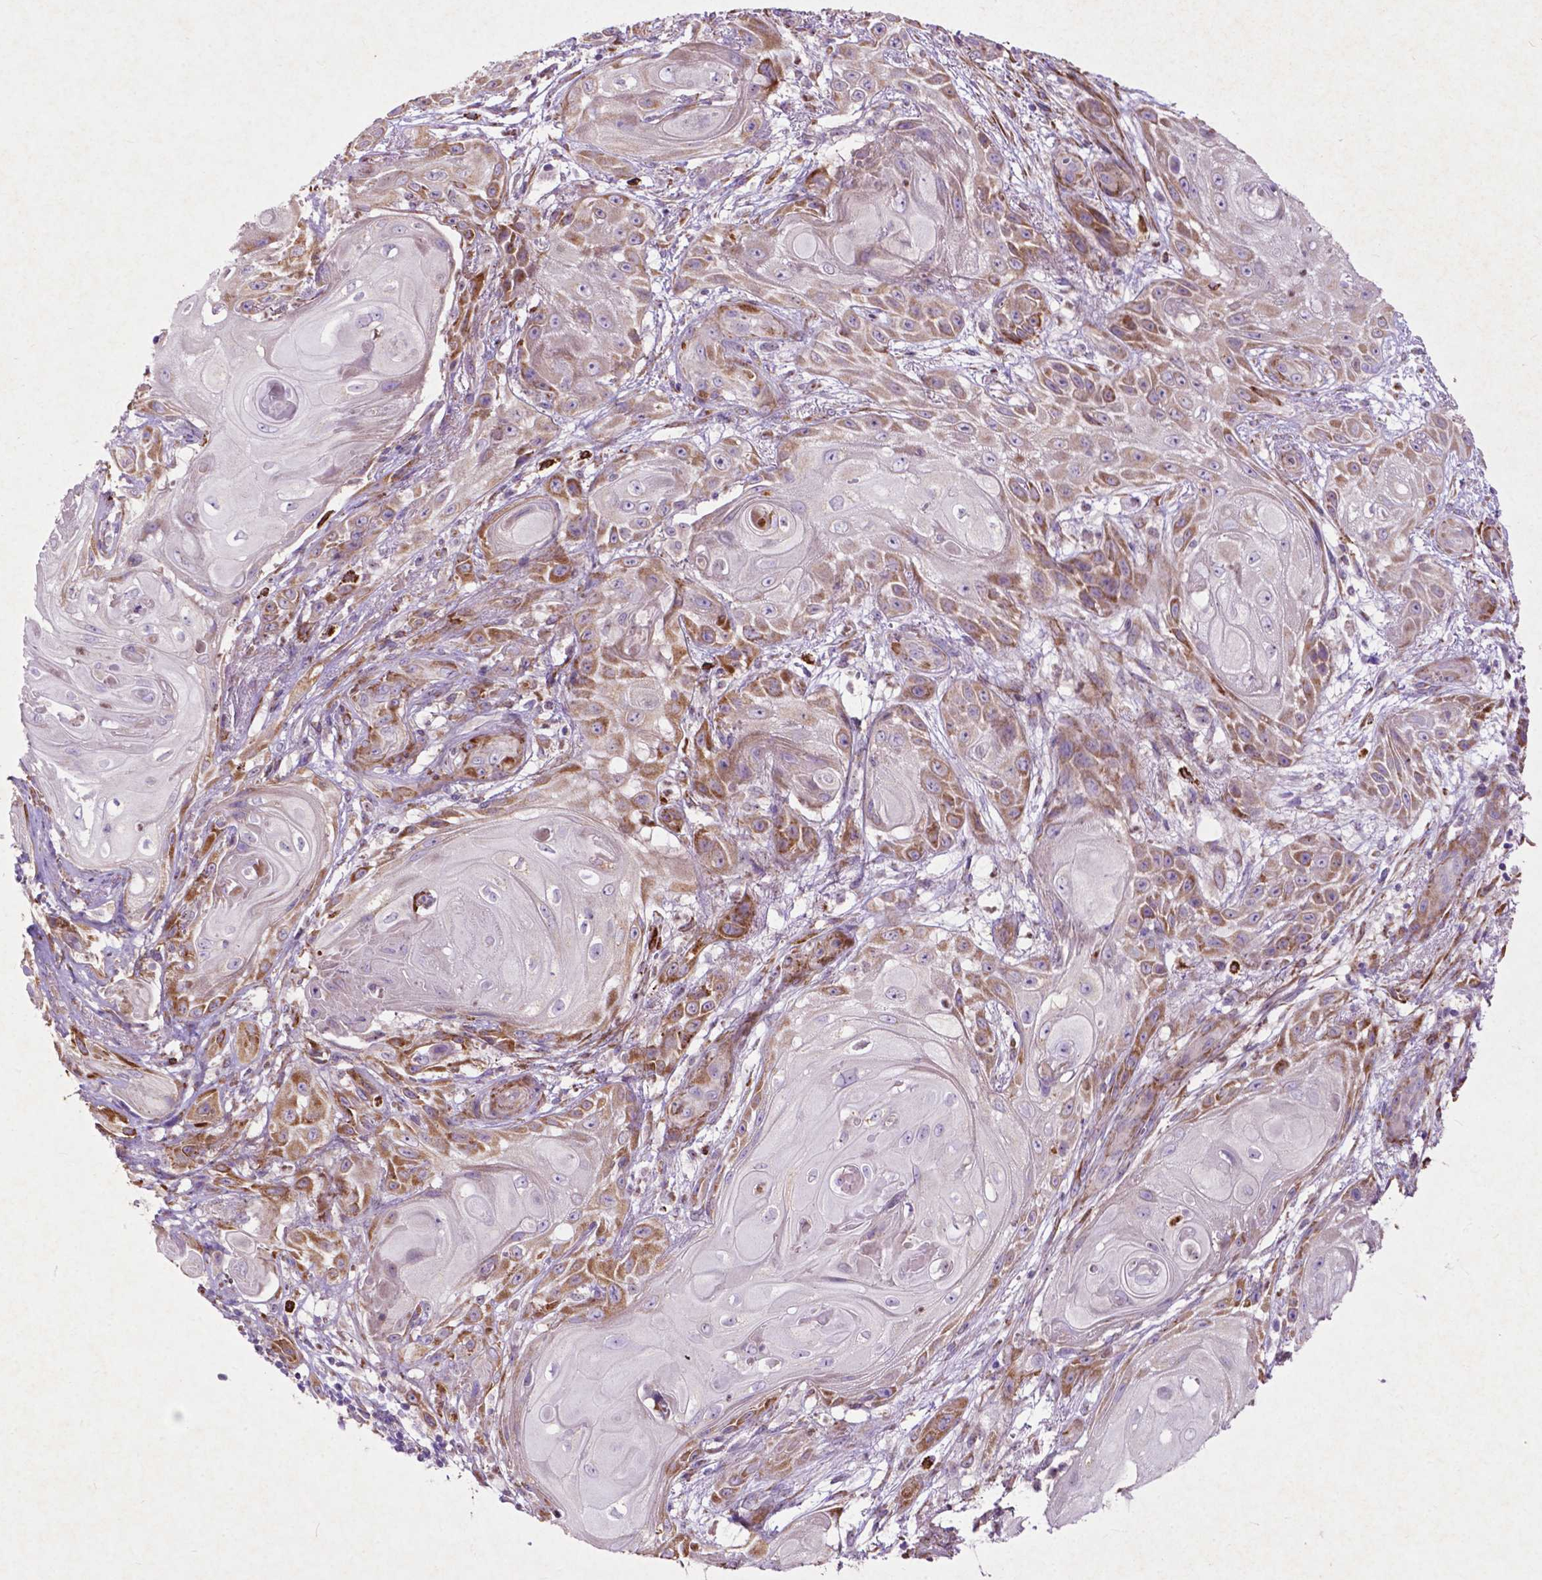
{"staining": {"intensity": "moderate", "quantity": "<25%", "location": "cytoplasmic/membranous"}, "tissue": "skin cancer", "cell_type": "Tumor cells", "image_type": "cancer", "snomed": [{"axis": "morphology", "description": "Squamous cell carcinoma, NOS"}, {"axis": "topography", "description": "Skin"}], "caption": "Immunohistochemical staining of skin cancer demonstrates low levels of moderate cytoplasmic/membranous protein positivity in approximately <25% of tumor cells. (brown staining indicates protein expression, while blue staining denotes nuclei).", "gene": "THEGL", "patient": {"sex": "male", "age": 62}}